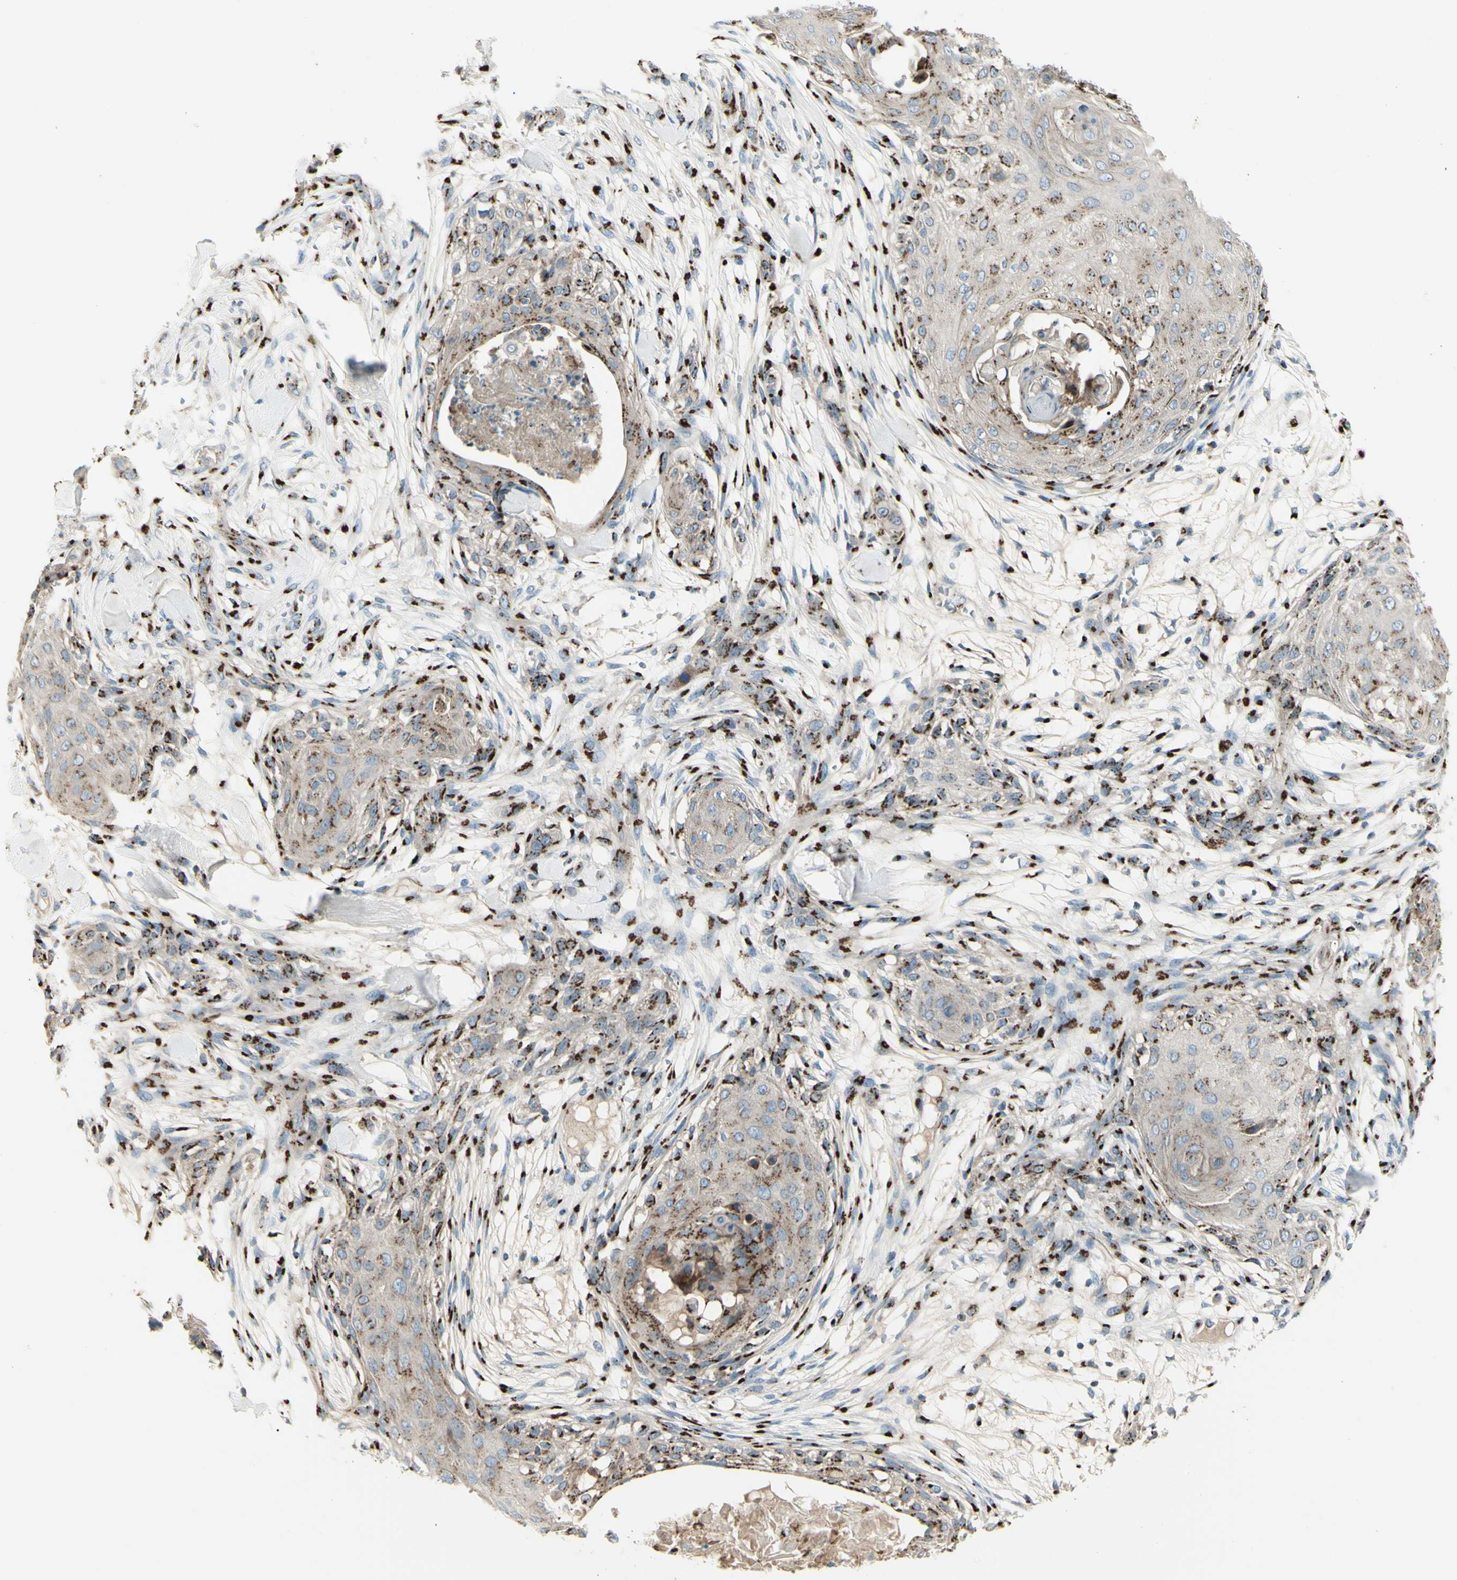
{"staining": {"intensity": "strong", "quantity": "25%-75%", "location": "cytoplasmic/membranous"}, "tissue": "skin cancer", "cell_type": "Tumor cells", "image_type": "cancer", "snomed": [{"axis": "morphology", "description": "Squamous cell carcinoma, NOS"}, {"axis": "topography", "description": "Skin"}], "caption": "Immunohistochemistry (IHC) of human skin cancer displays high levels of strong cytoplasmic/membranous positivity in approximately 25%-75% of tumor cells.", "gene": "B4GALT1", "patient": {"sex": "female", "age": 59}}